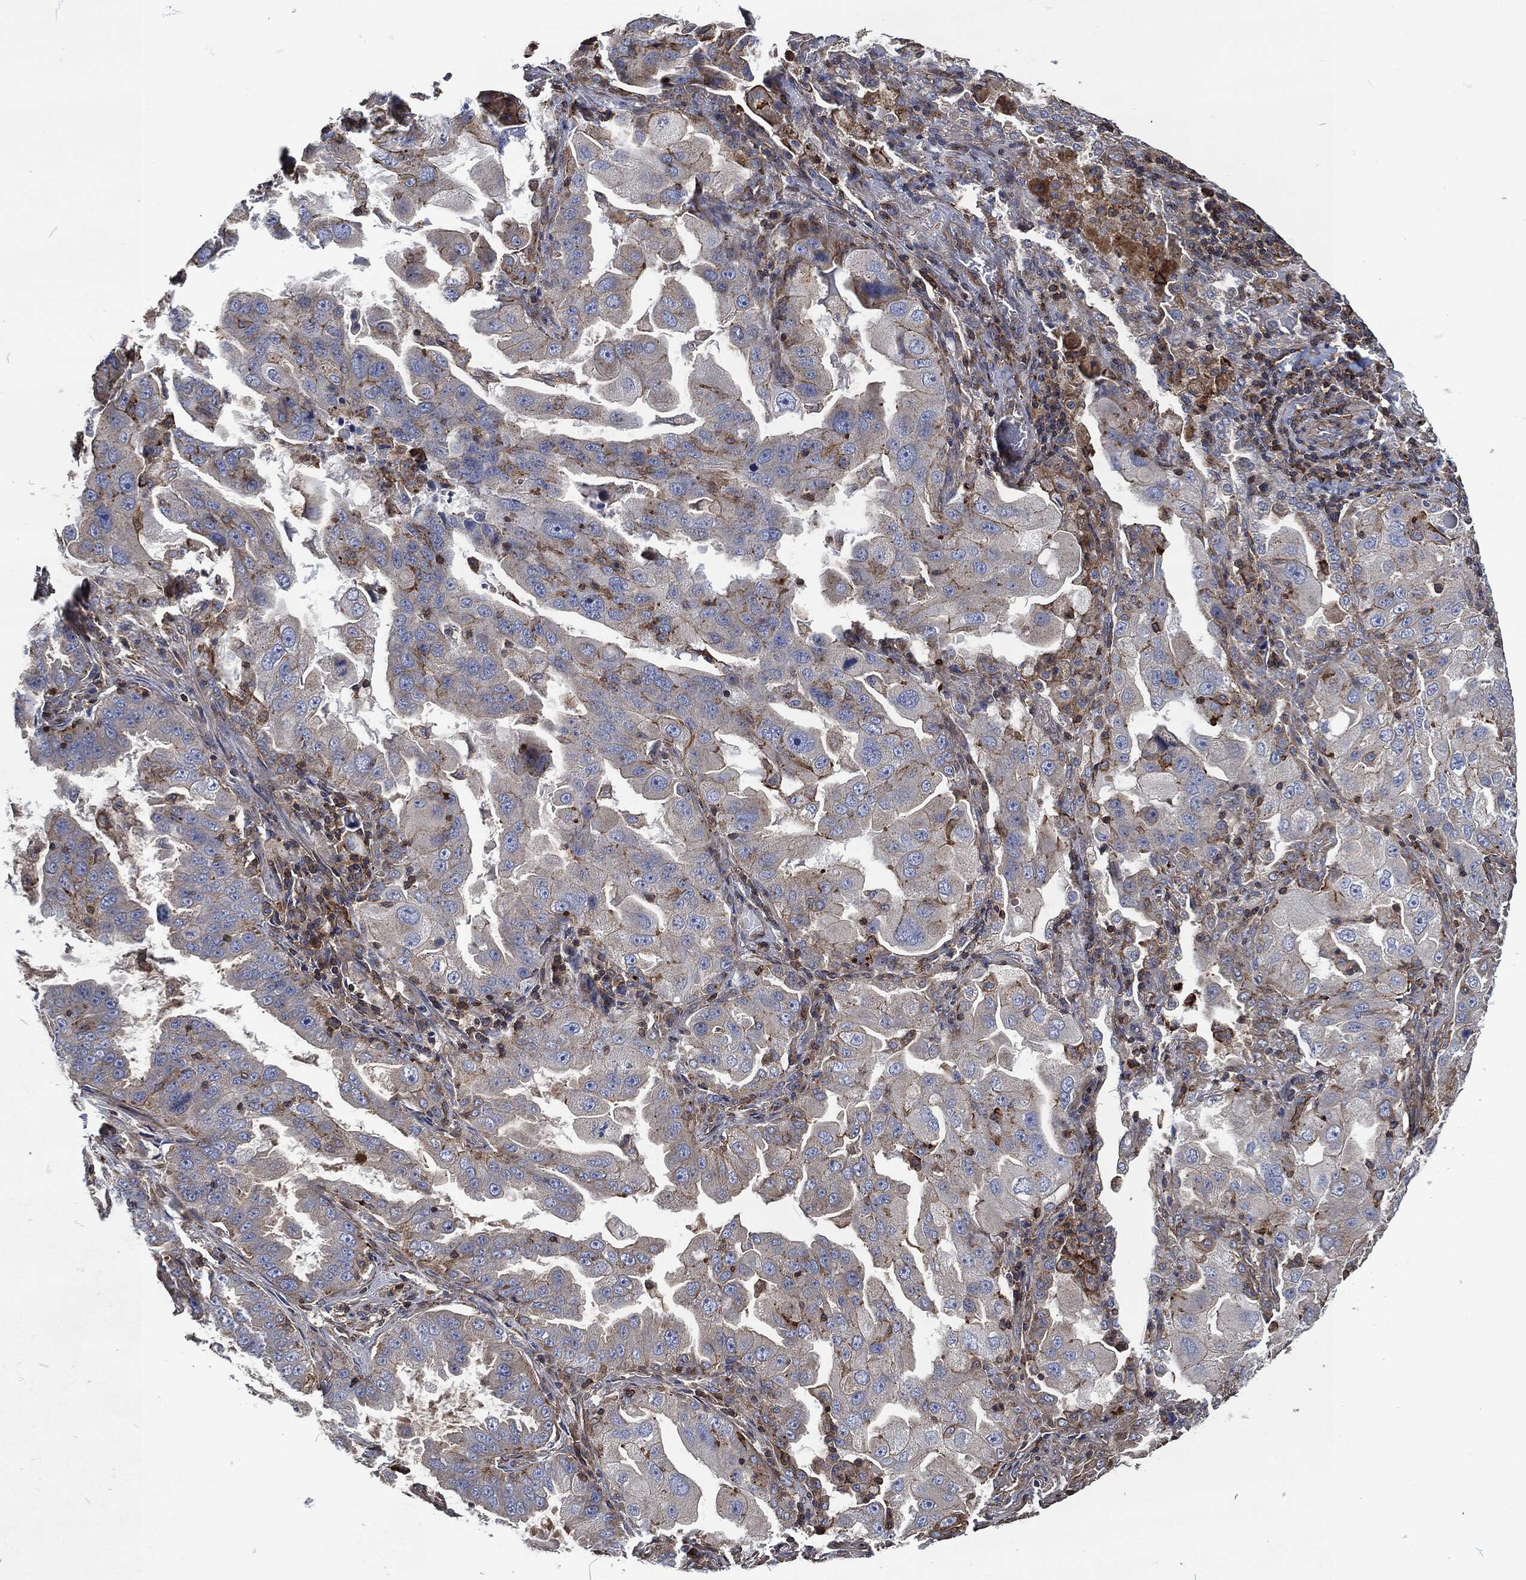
{"staining": {"intensity": "strong", "quantity": "<25%", "location": "cytoplasmic/membranous"}, "tissue": "lung cancer", "cell_type": "Tumor cells", "image_type": "cancer", "snomed": [{"axis": "morphology", "description": "Adenocarcinoma, NOS"}, {"axis": "topography", "description": "Lung"}], "caption": "High-power microscopy captured an immunohistochemistry (IHC) histopathology image of lung cancer (adenocarcinoma), revealing strong cytoplasmic/membranous expression in approximately <25% of tumor cells.", "gene": "LGALS9", "patient": {"sex": "female", "age": 61}}